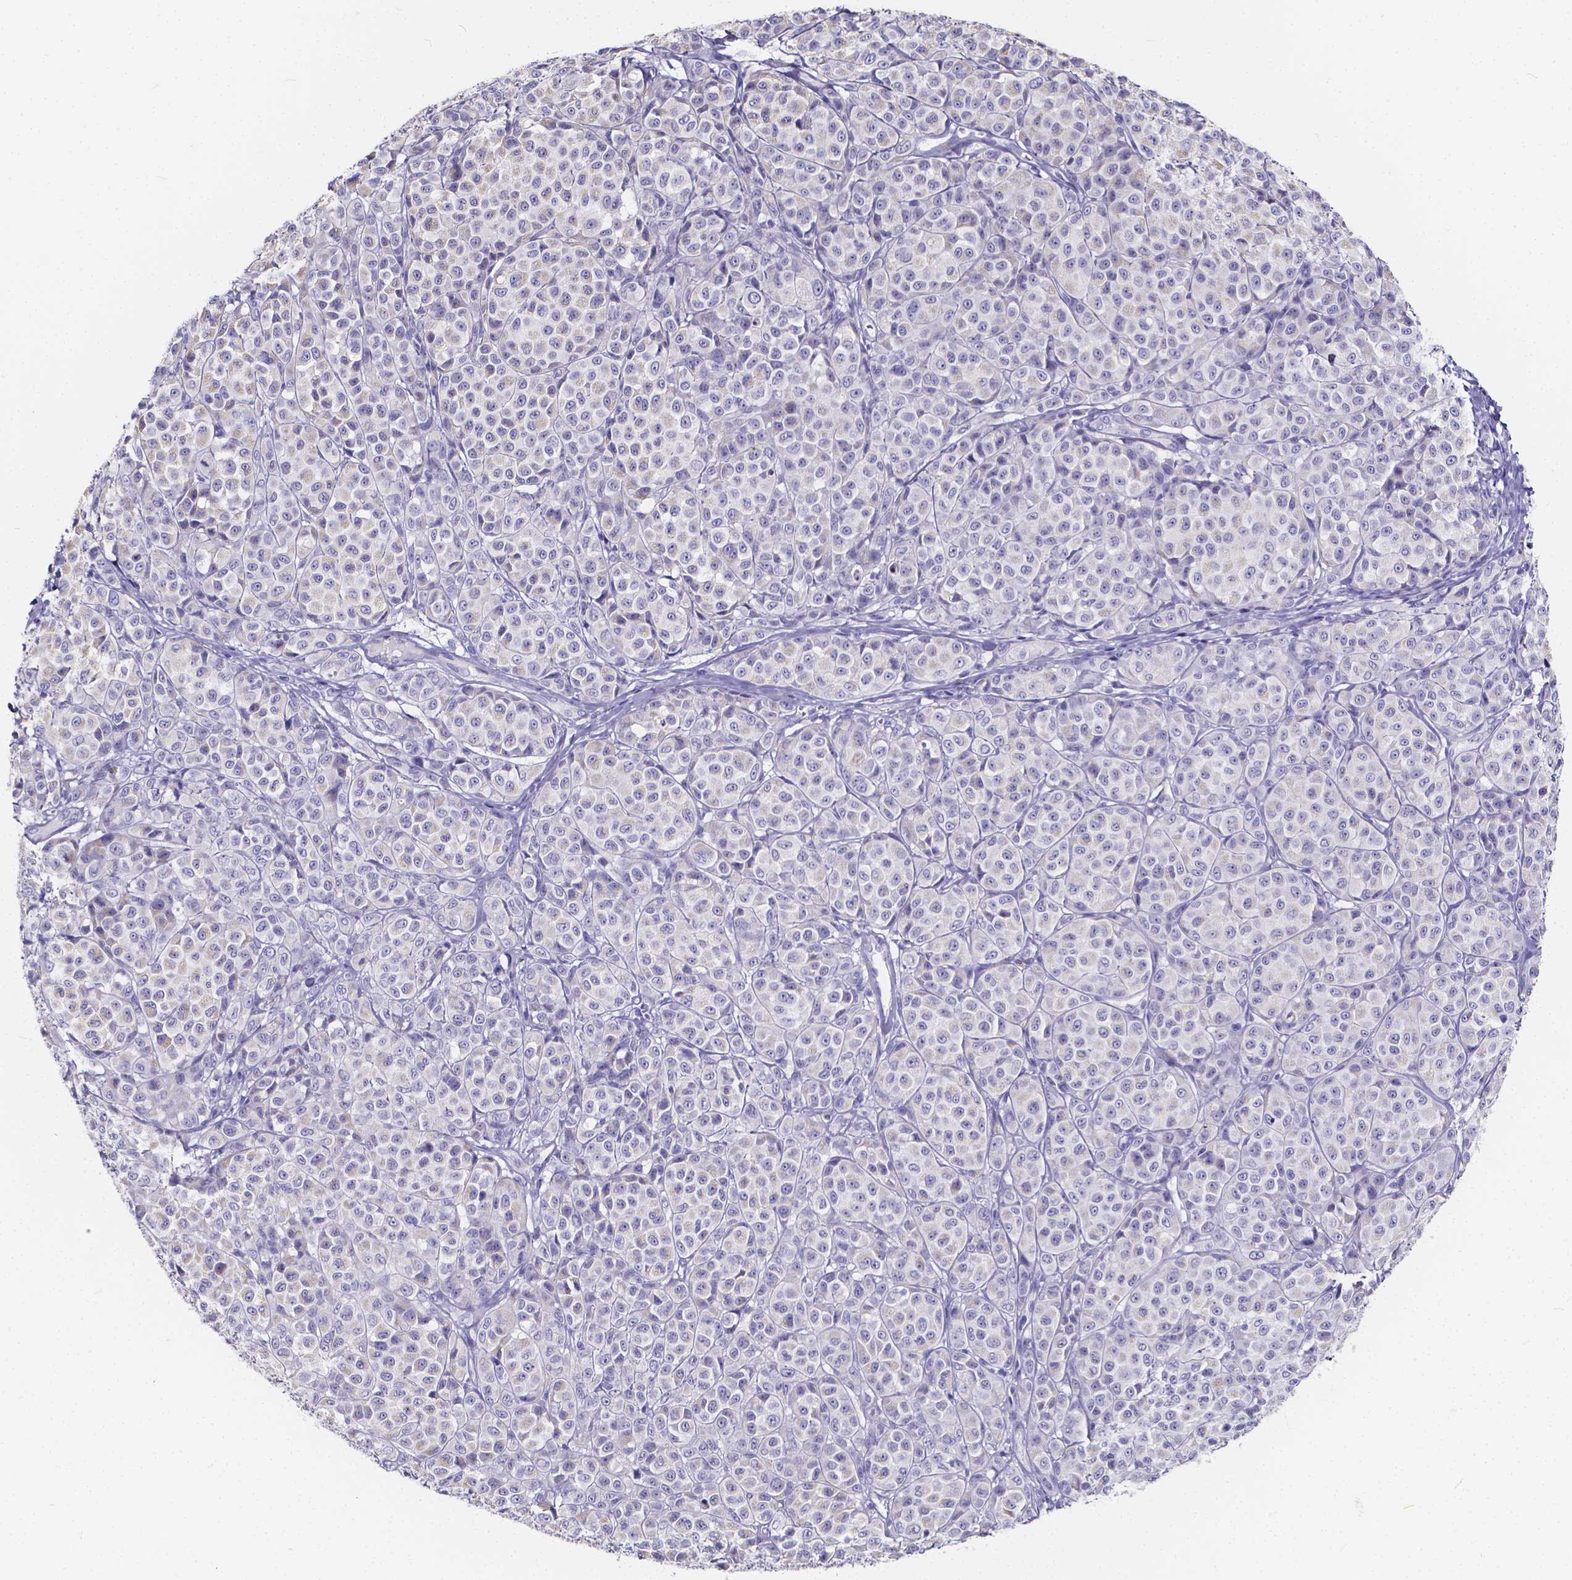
{"staining": {"intensity": "negative", "quantity": "none", "location": "none"}, "tissue": "melanoma", "cell_type": "Tumor cells", "image_type": "cancer", "snomed": [{"axis": "morphology", "description": "Malignant melanoma, NOS"}, {"axis": "topography", "description": "Skin"}], "caption": "This is a micrograph of immunohistochemistry staining of malignant melanoma, which shows no staining in tumor cells. (DAB (3,3'-diaminobenzidine) immunohistochemistry (IHC), high magnification).", "gene": "SPEF2", "patient": {"sex": "male", "age": 89}}